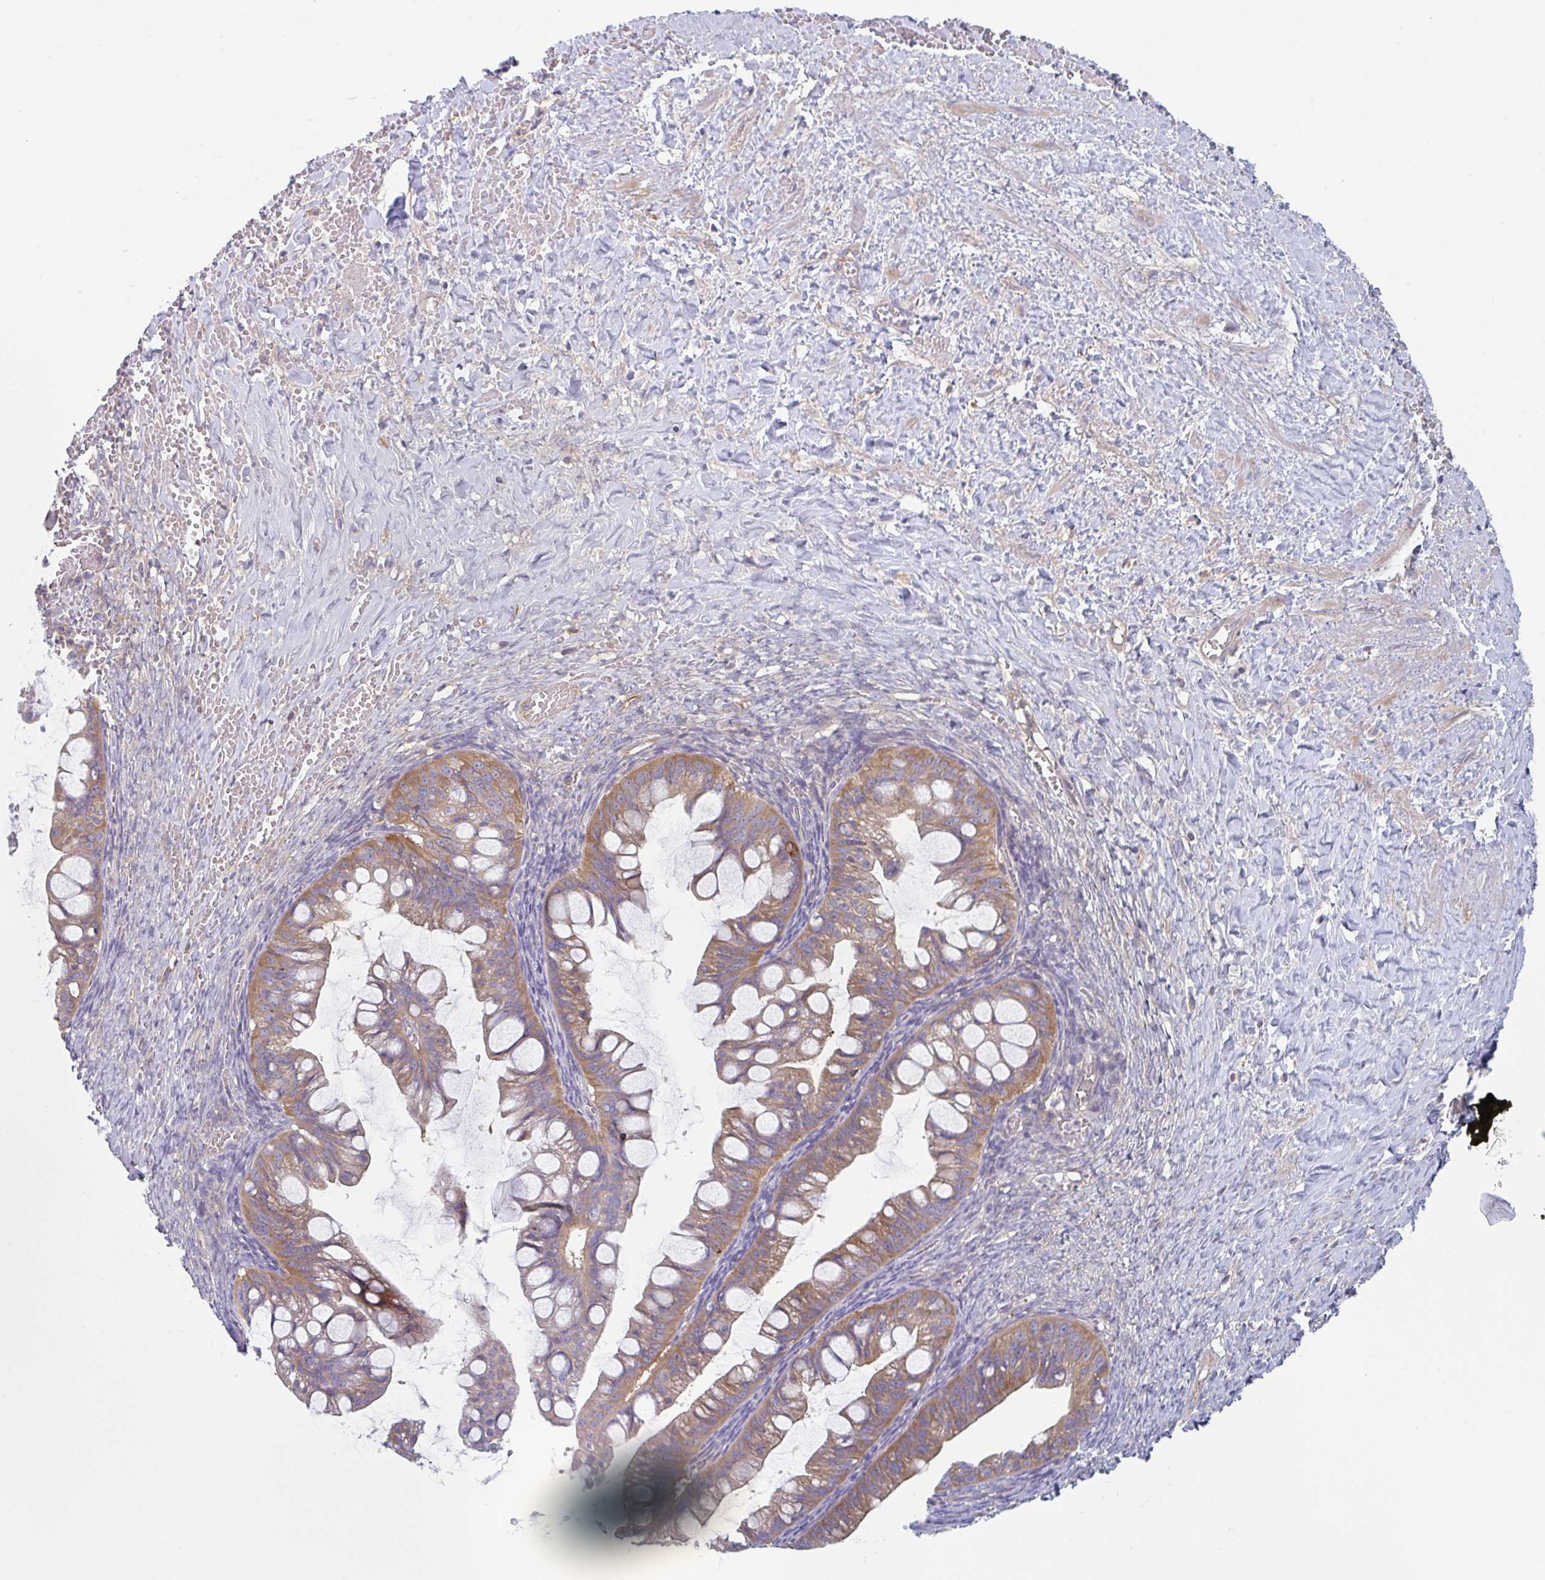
{"staining": {"intensity": "moderate", "quantity": ">75%", "location": "cytoplasmic/membranous"}, "tissue": "ovarian cancer", "cell_type": "Tumor cells", "image_type": "cancer", "snomed": [{"axis": "morphology", "description": "Cystadenocarcinoma, mucinous, NOS"}, {"axis": "topography", "description": "Ovary"}], "caption": "Immunohistochemistry (IHC) (DAB) staining of ovarian cancer (mucinous cystadenocarcinoma) displays moderate cytoplasmic/membranous protein positivity in approximately >75% of tumor cells. The protein of interest is stained brown, and the nuclei are stained in blue (DAB (3,3'-diaminobenzidine) IHC with brightfield microscopy, high magnification).", "gene": "AMPD2", "patient": {"sex": "female", "age": 73}}